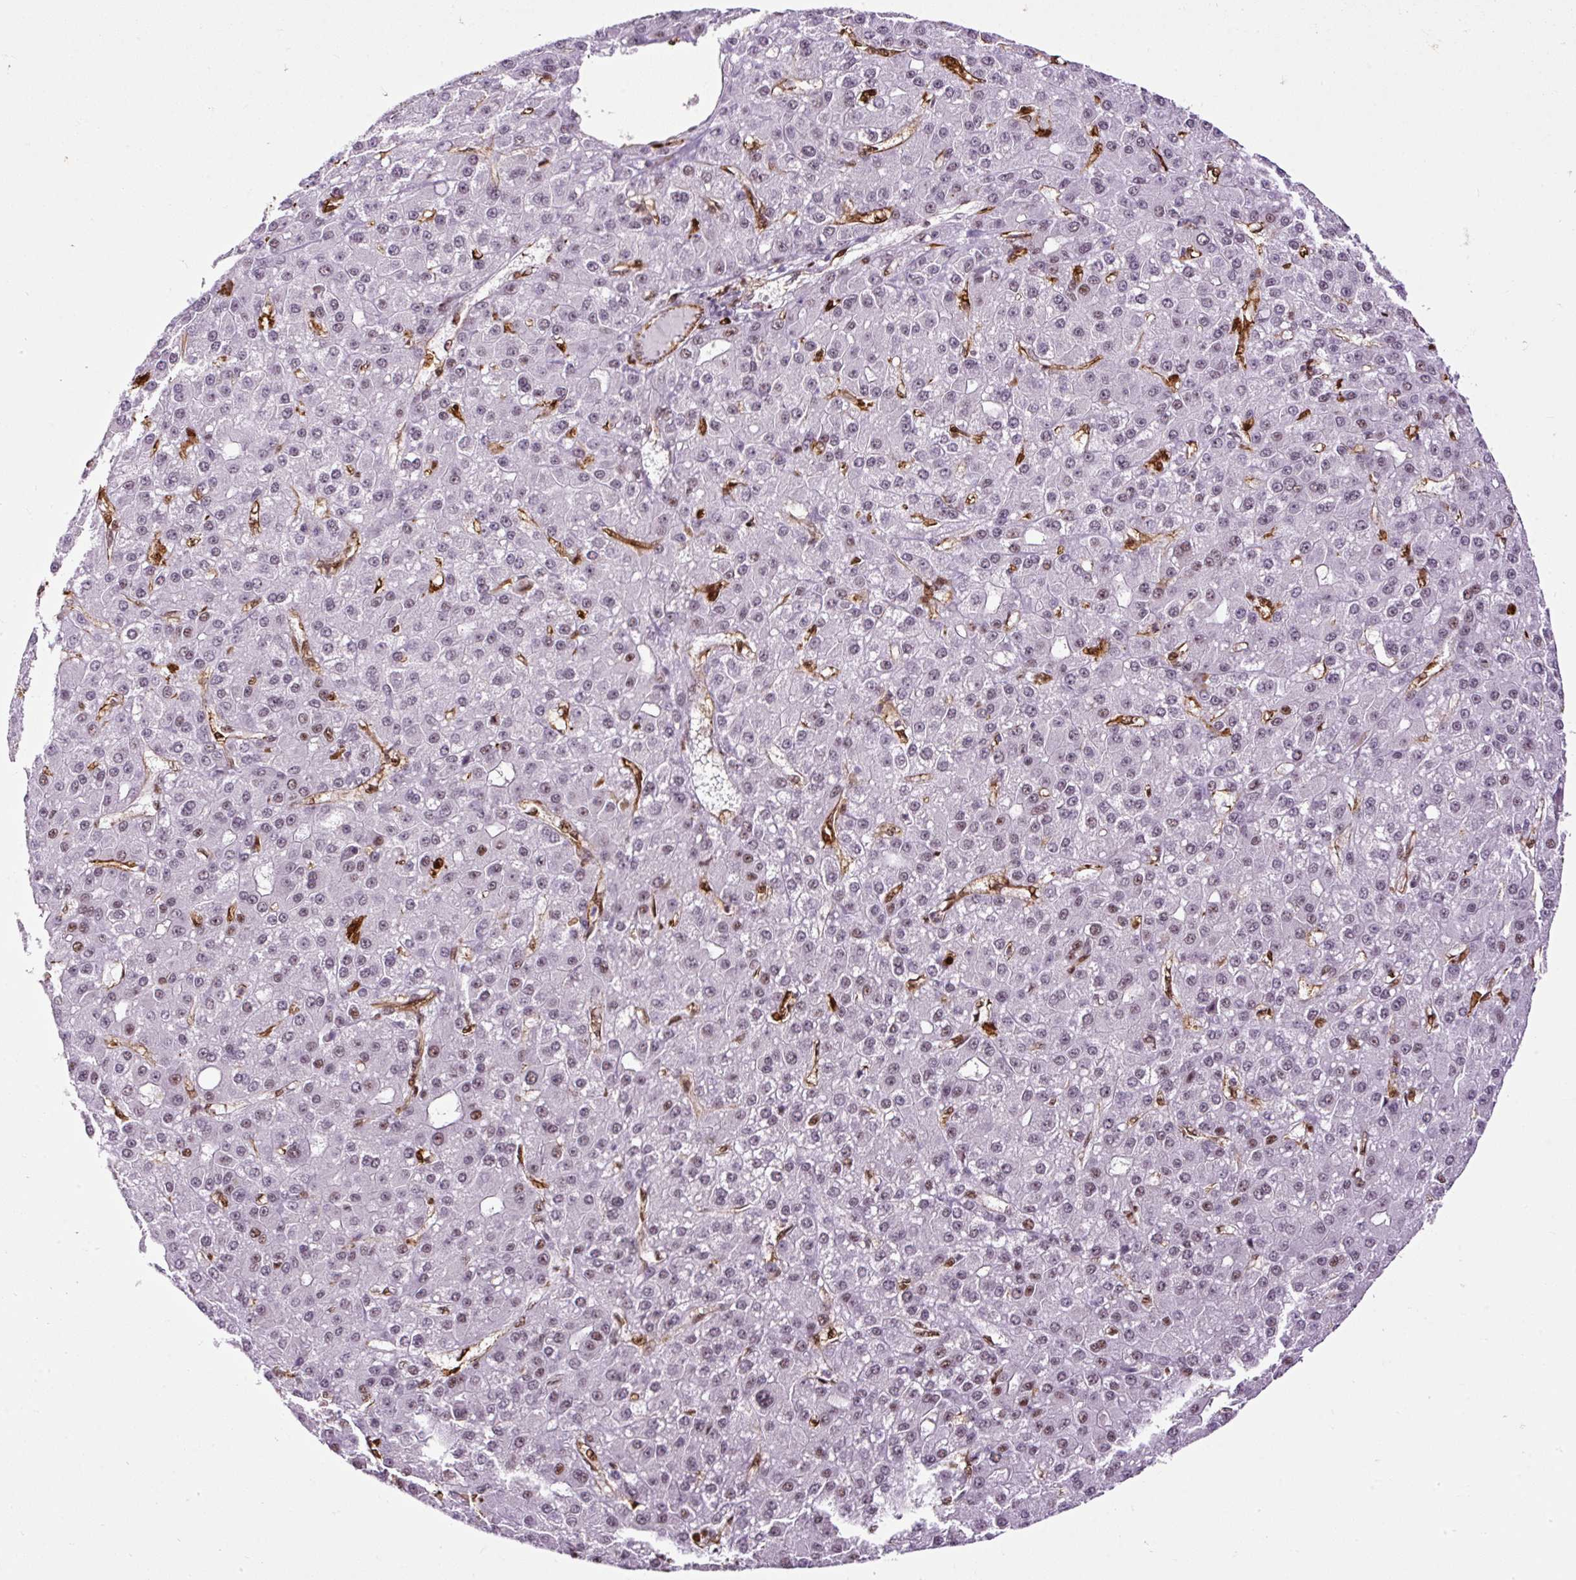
{"staining": {"intensity": "weak", "quantity": ">75%", "location": "nuclear"}, "tissue": "liver cancer", "cell_type": "Tumor cells", "image_type": "cancer", "snomed": [{"axis": "morphology", "description": "Carcinoma, Hepatocellular, NOS"}, {"axis": "topography", "description": "Liver"}], "caption": "This is a micrograph of immunohistochemistry staining of liver cancer (hepatocellular carcinoma), which shows weak staining in the nuclear of tumor cells.", "gene": "LUC7L2", "patient": {"sex": "male", "age": 67}}